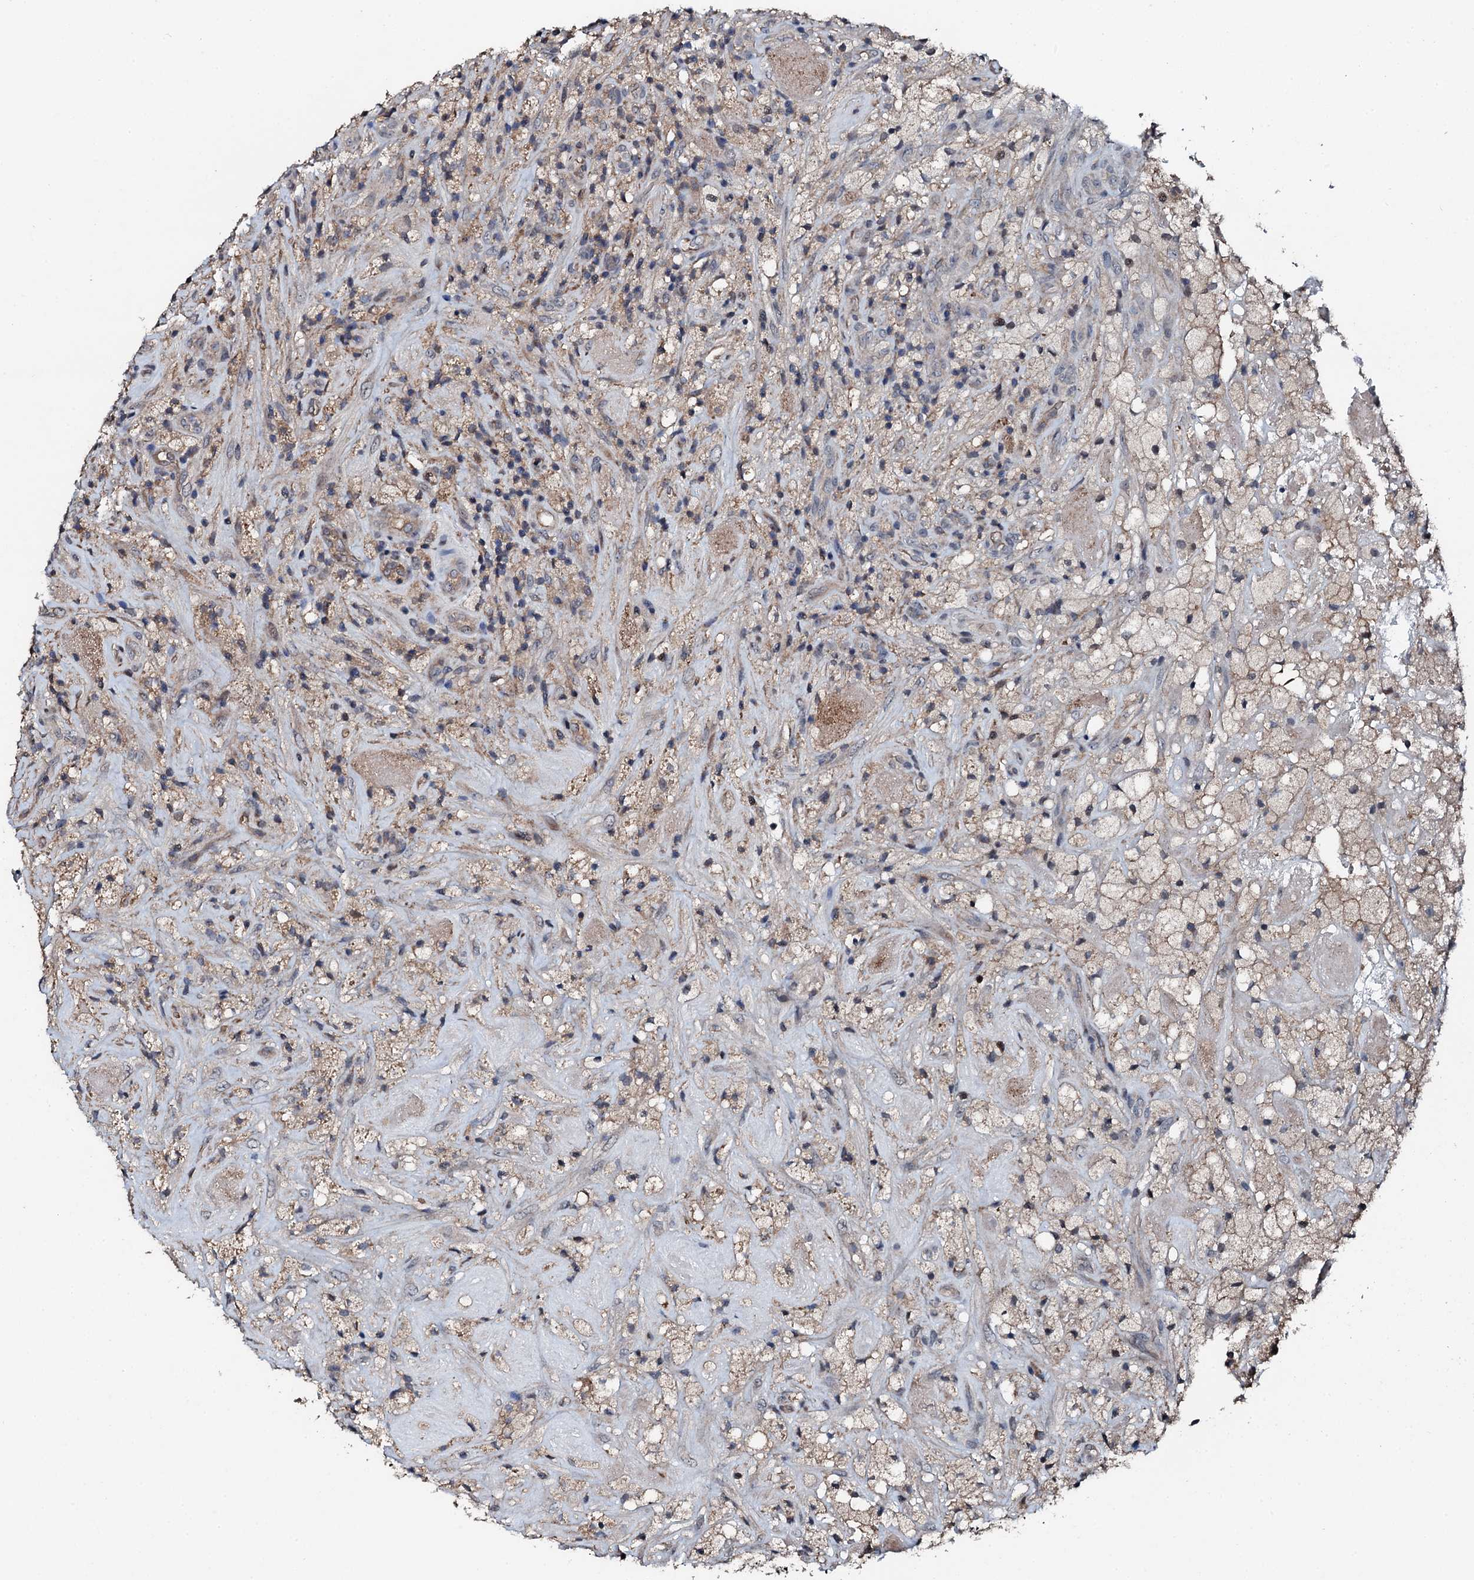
{"staining": {"intensity": "negative", "quantity": "none", "location": "none"}, "tissue": "glioma", "cell_type": "Tumor cells", "image_type": "cancer", "snomed": [{"axis": "morphology", "description": "Glioma, malignant, High grade"}, {"axis": "topography", "description": "Brain"}], "caption": "Glioma stained for a protein using IHC displays no staining tumor cells.", "gene": "FLYWCH1", "patient": {"sex": "male", "age": 69}}